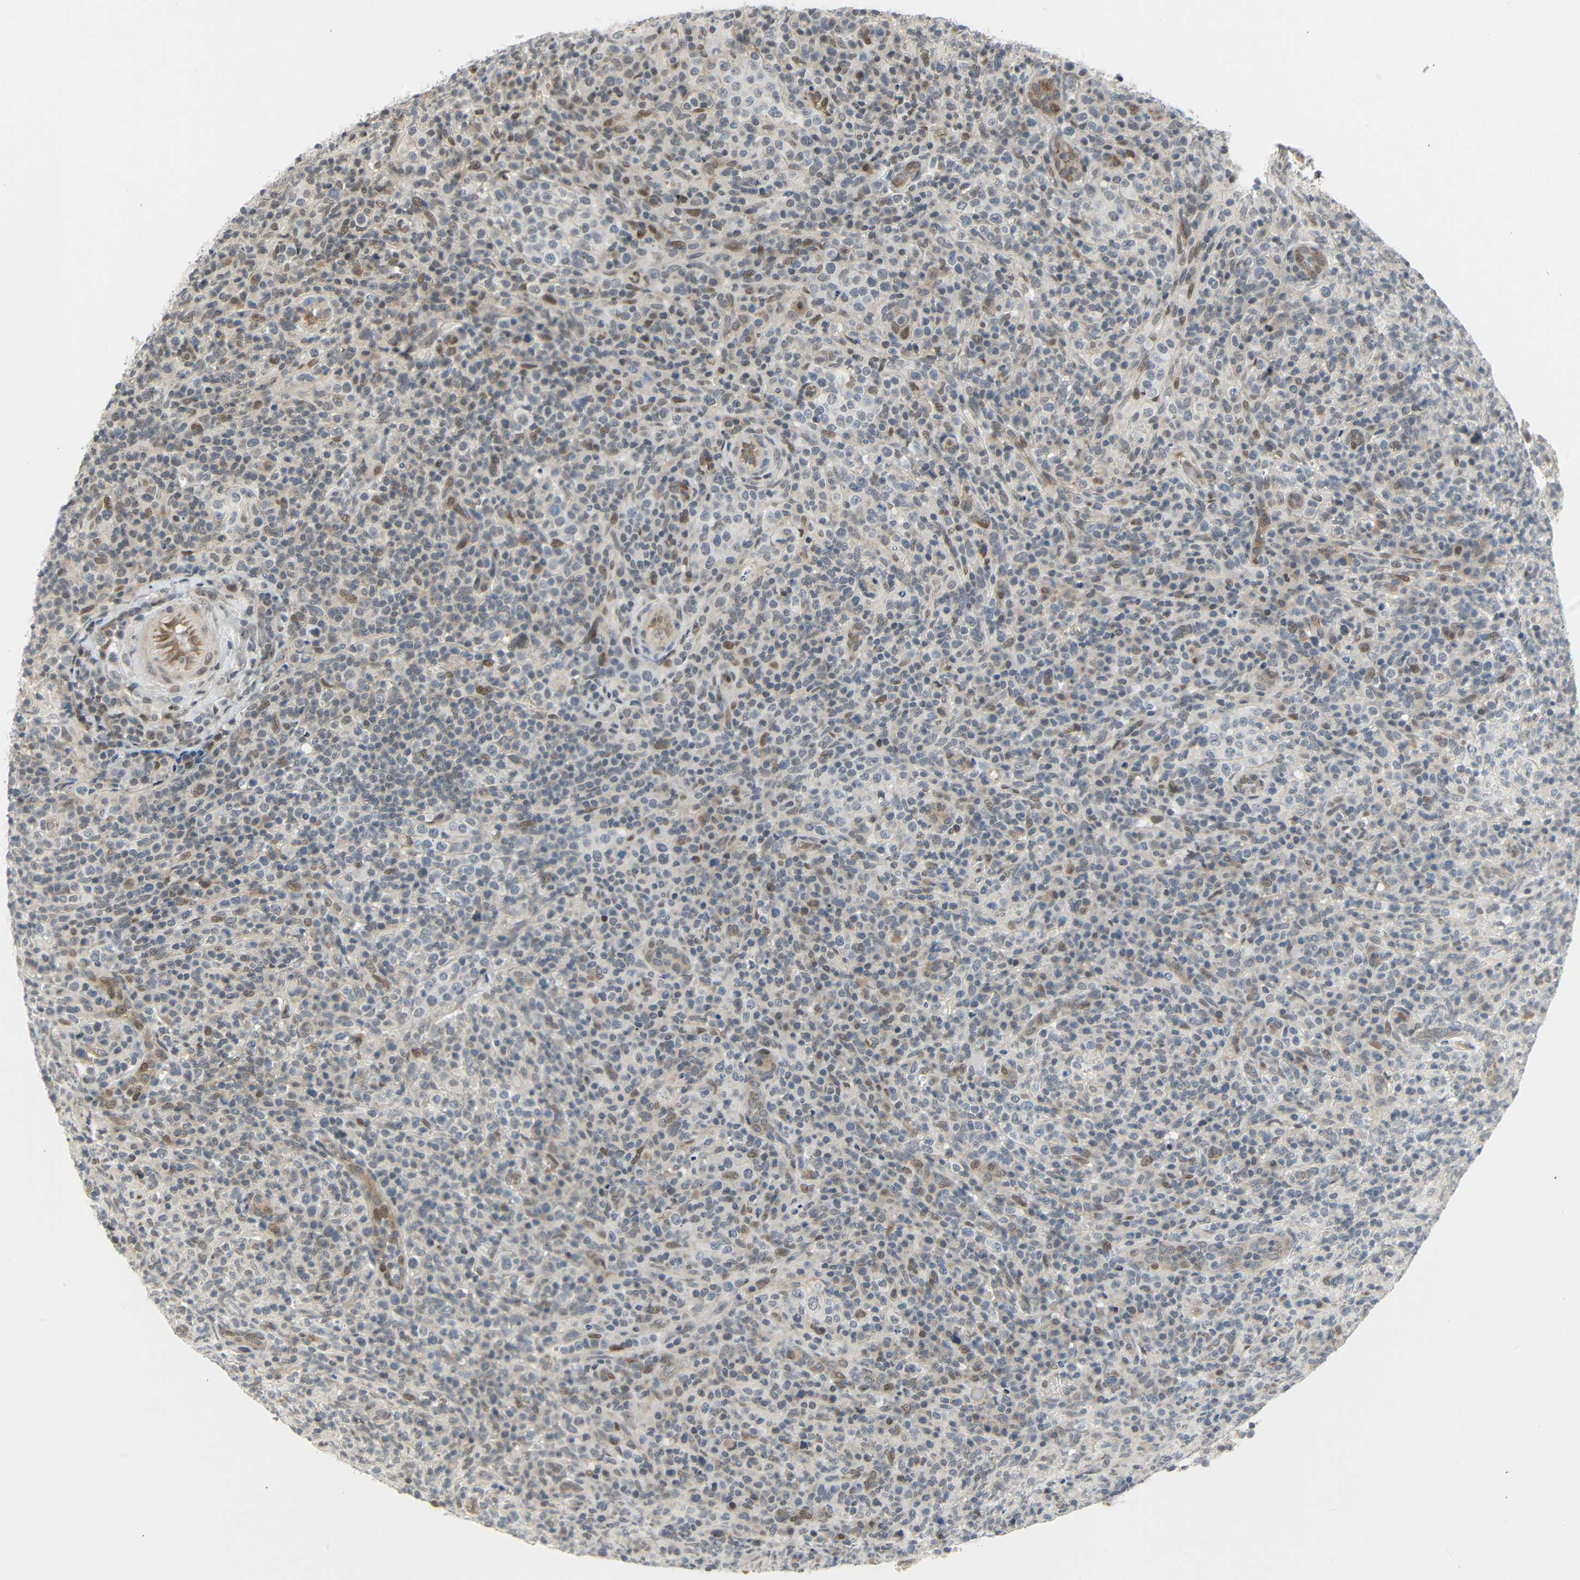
{"staining": {"intensity": "moderate", "quantity": "<25%", "location": "nuclear"}, "tissue": "lymphoma", "cell_type": "Tumor cells", "image_type": "cancer", "snomed": [{"axis": "morphology", "description": "Malignant lymphoma, non-Hodgkin's type, High grade"}, {"axis": "topography", "description": "Lymph node"}], "caption": "Immunohistochemistry staining of lymphoma, which displays low levels of moderate nuclear staining in approximately <25% of tumor cells indicating moderate nuclear protein expression. The staining was performed using DAB (3,3'-diaminobenzidine) (brown) for protein detection and nuclei were counterstained in hematoxylin (blue).", "gene": "IMPG2", "patient": {"sex": "female", "age": 76}}